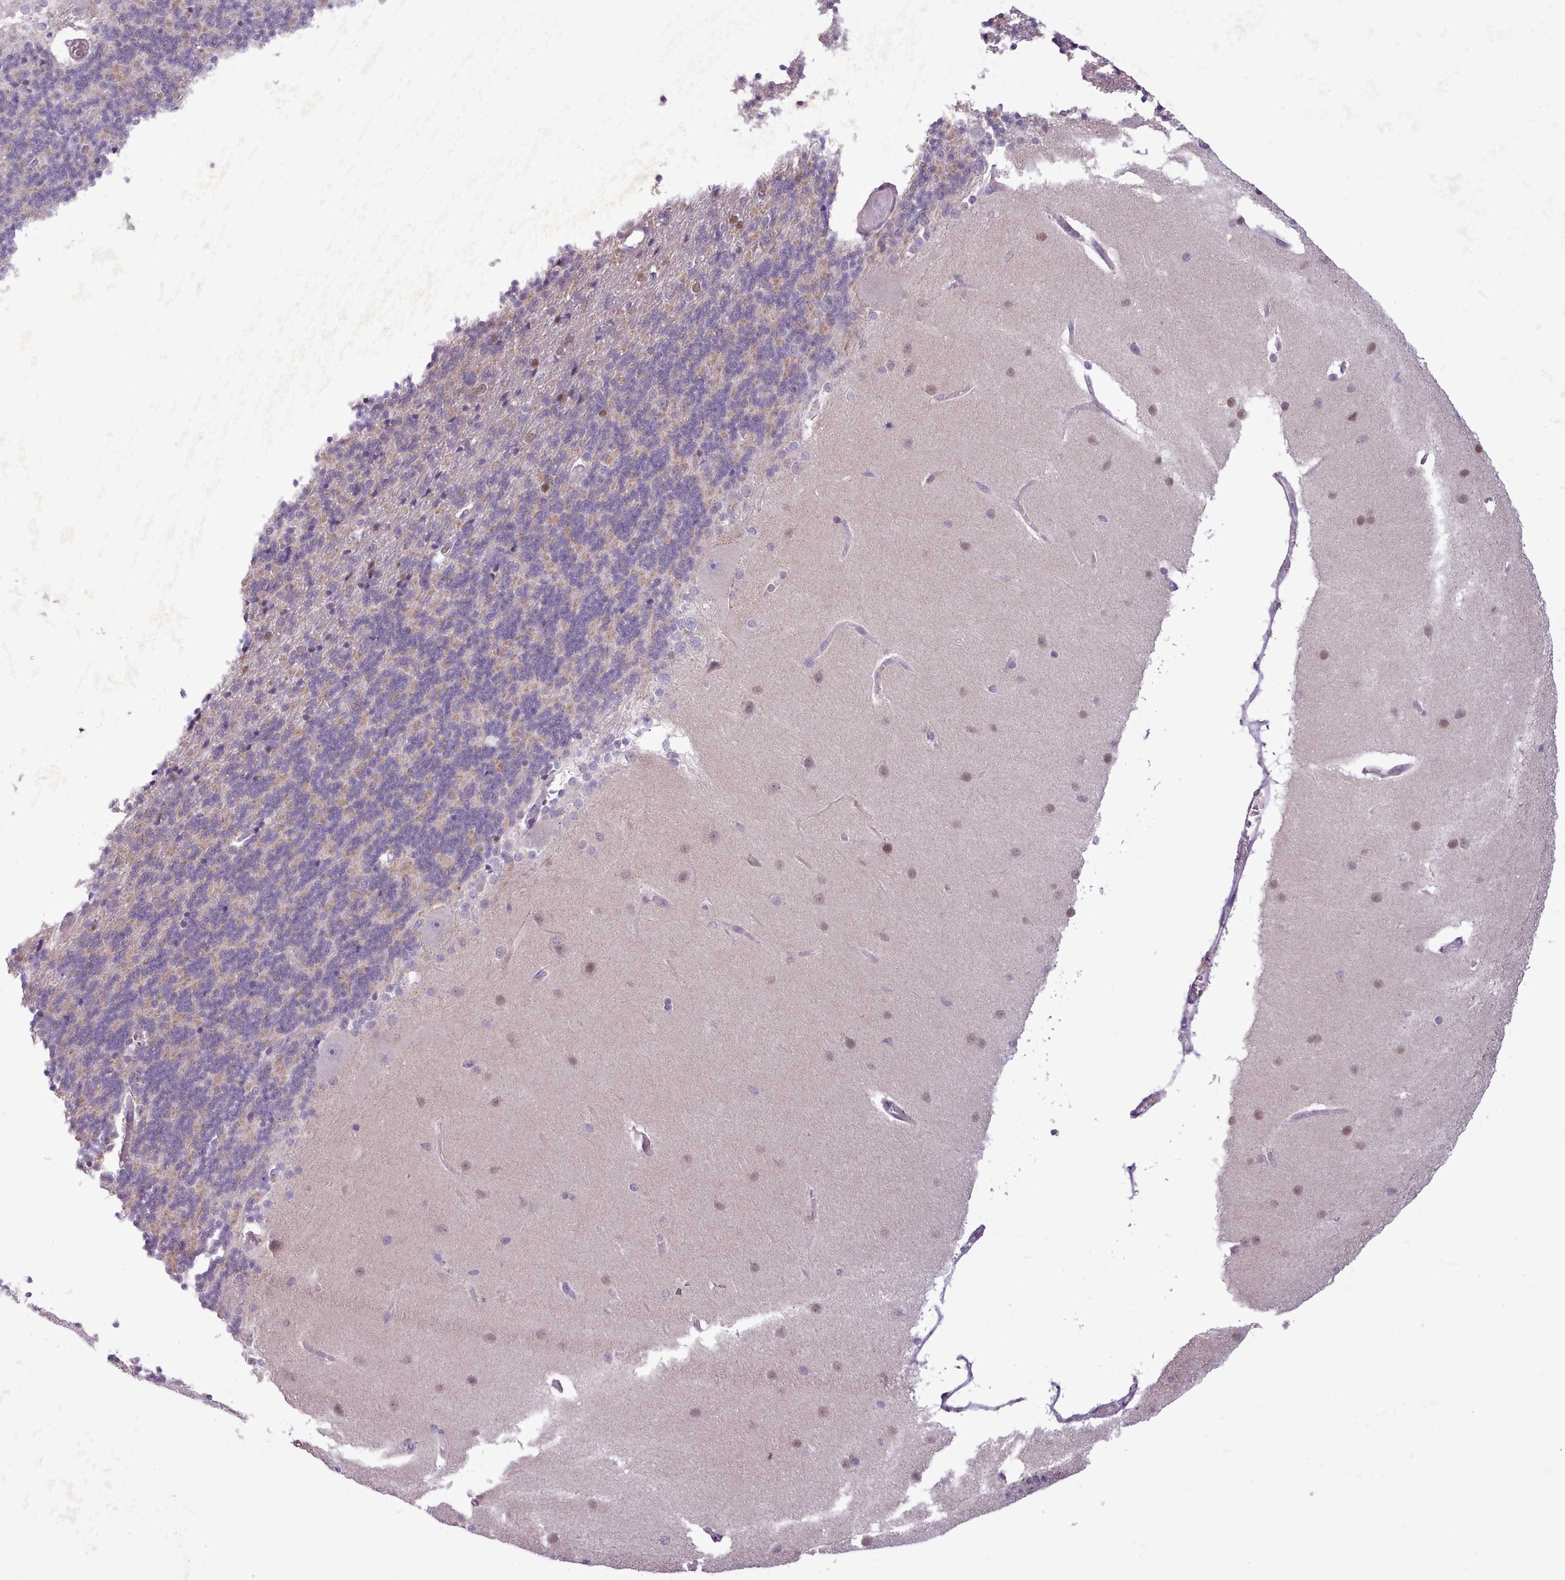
{"staining": {"intensity": "moderate", "quantity": "<25%", "location": "nuclear"}, "tissue": "cerebellum", "cell_type": "Cells in granular layer", "image_type": "normal", "snomed": [{"axis": "morphology", "description": "Normal tissue, NOS"}, {"axis": "topography", "description": "Cerebellum"}], "caption": "Human cerebellum stained with a protein marker shows moderate staining in cells in granular layer.", "gene": "SLURP1", "patient": {"sex": "female", "age": 54}}